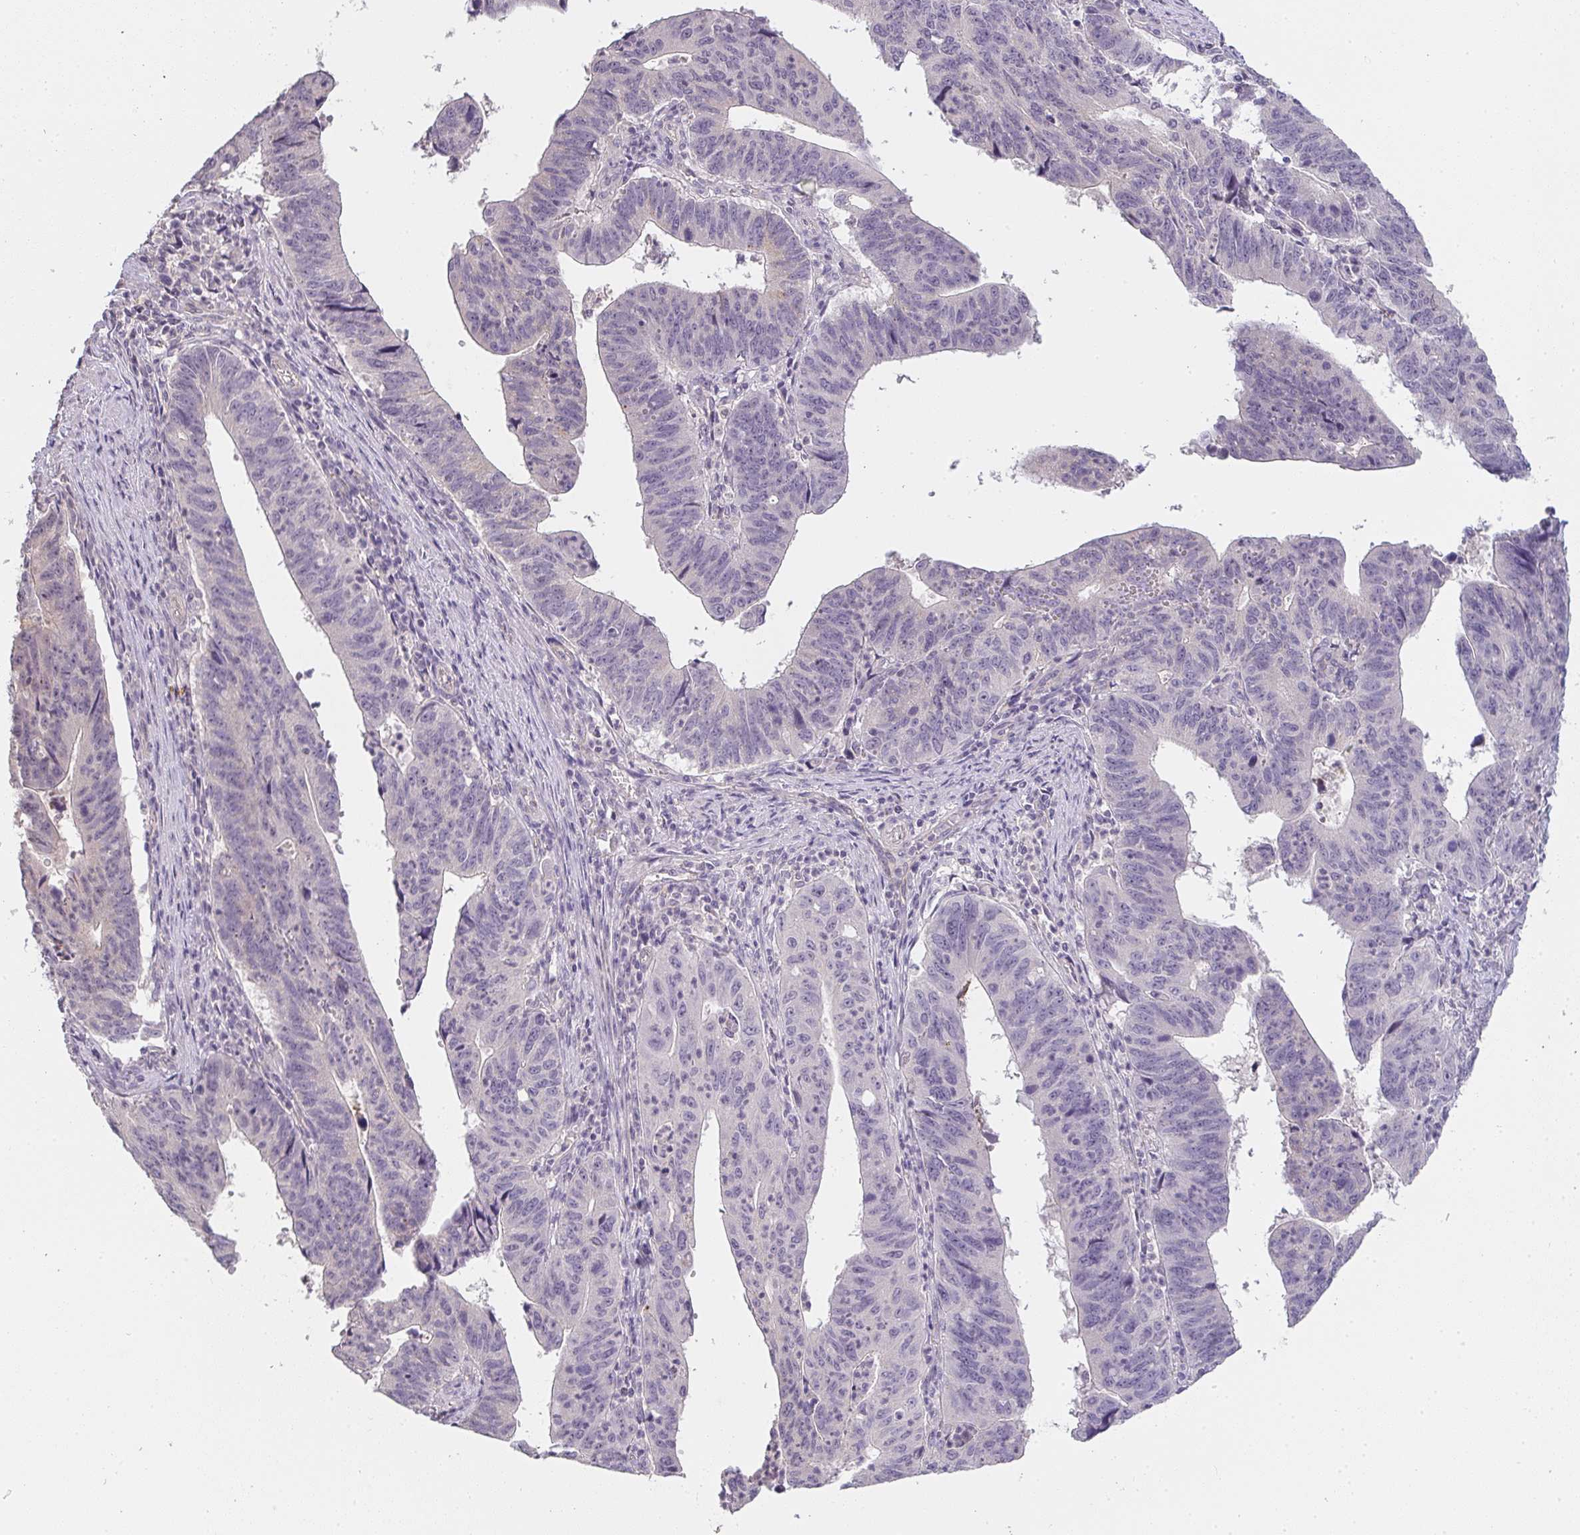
{"staining": {"intensity": "negative", "quantity": "none", "location": "none"}, "tissue": "stomach cancer", "cell_type": "Tumor cells", "image_type": "cancer", "snomed": [{"axis": "morphology", "description": "Adenocarcinoma, NOS"}, {"axis": "topography", "description": "Stomach"}], "caption": "IHC photomicrograph of neoplastic tissue: human stomach cancer stained with DAB shows no significant protein expression in tumor cells.", "gene": "TMEM219", "patient": {"sex": "male", "age": 59}}